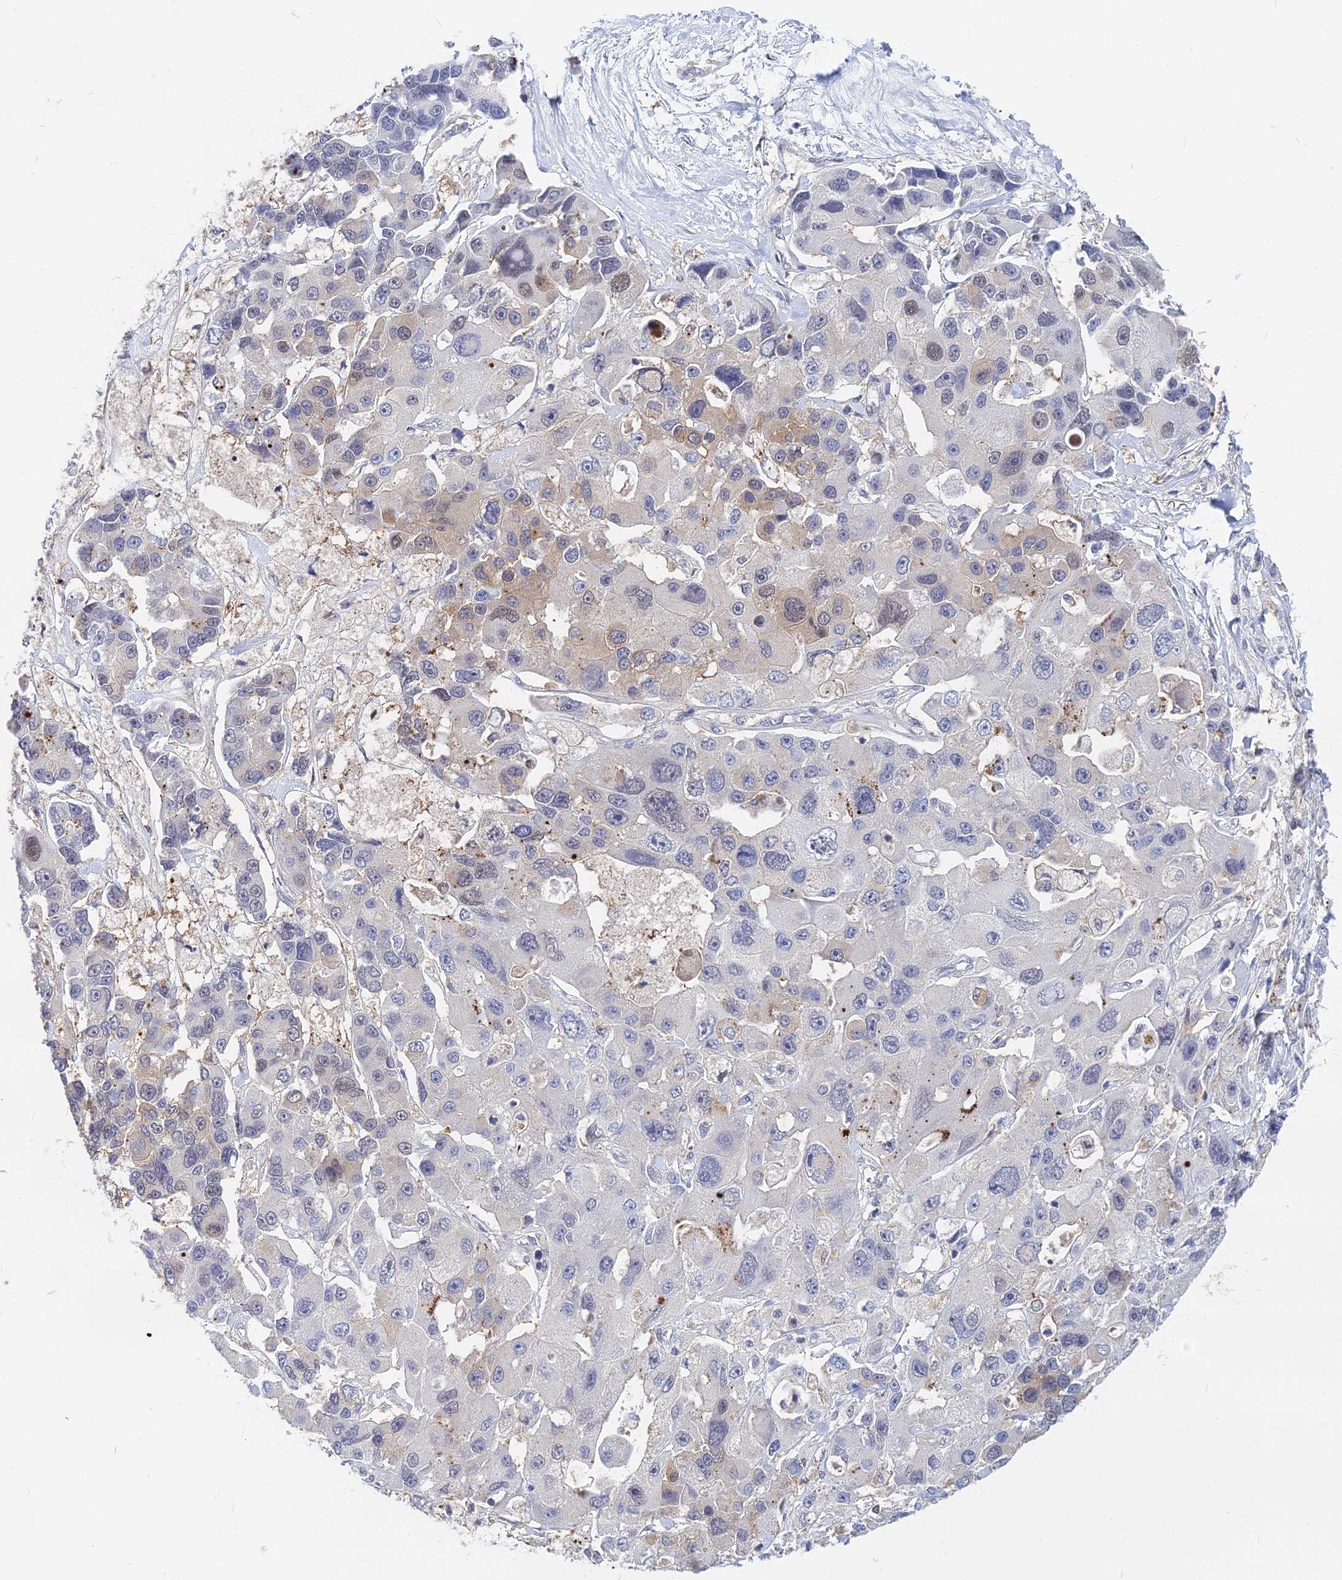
{"staining": {"intensity": "weak", "quantity": "<25%", "location": "cytoplasmic/membranous"}, "tissue": "lung cancer", "cell_type": "Tumor cells", "image_type": "cancer", "snomed": [{"axis": "morphology", "description": "Adenocarcinoma, NOS"}, {"axis": "topography", "description": "Lung"}], "caption": "This is an IHC histopathology image of human lung cancer (adenocarcinoma). There is no expression in tumor cells.", "gene": "B3GALT4", "patient": {"sex": "female", "age": 54}}